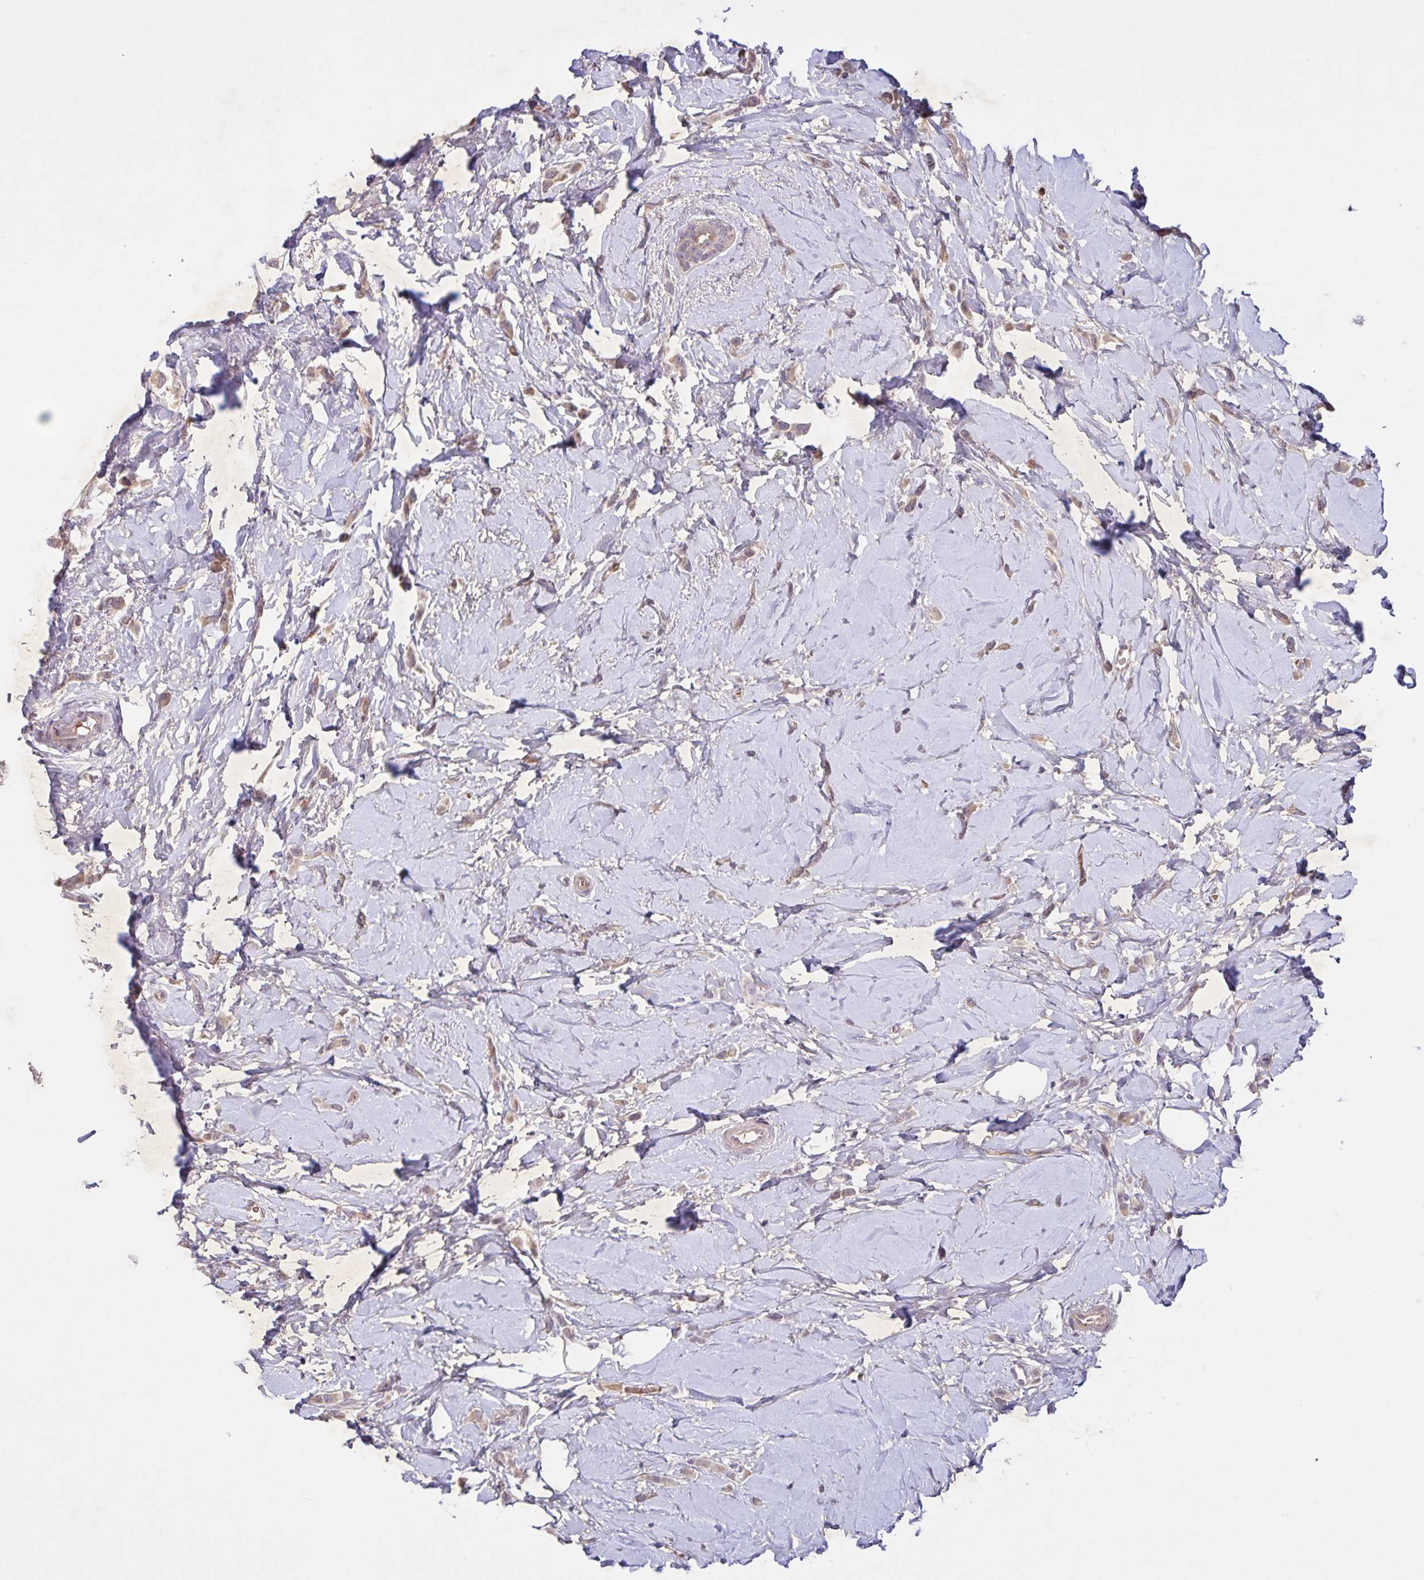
{"staining": {"intensity": "weak", "quantity": ">75%", "location": "cytoplasmic/membranous"}, "tissue": "breast cancer", "cell_type": "Tumor cells", "image_type": "cancer", "snomed": [{"axis": "morphology", "description": "Lobular carcinoma"}, {"axis": "topography", "description": "Breast"}], "caption": "This micrograph shows breast lobular carcinoma stained with immunohistochemistry to label a protein in brown. The cytoplasmic/membranous of tumor cells show weak positivity for the protein. Nuclei are counter-stained blue.", "gene": "GDF2", "patient": {"sex": "female", "age": 66}}